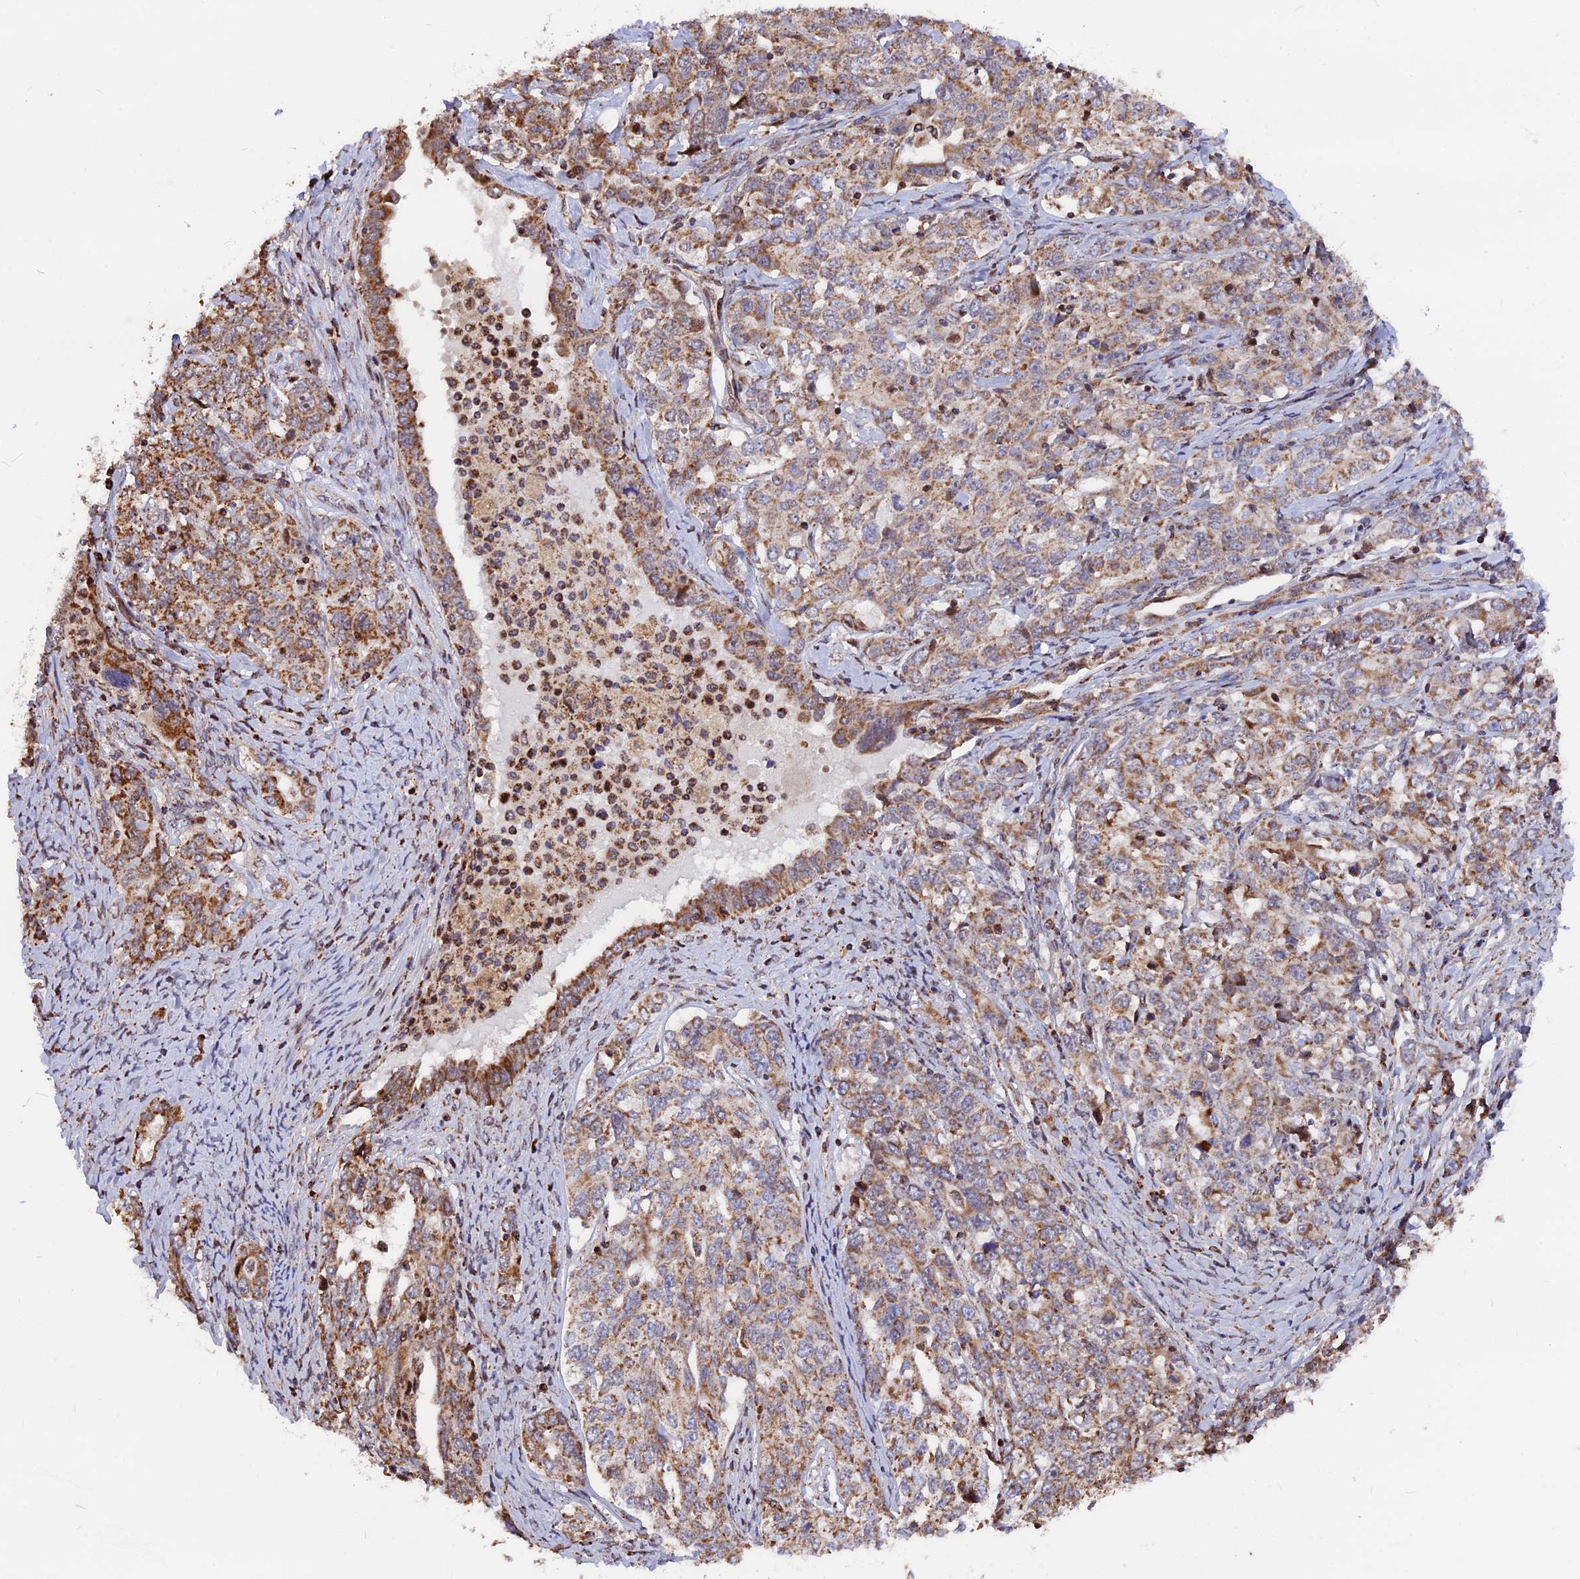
{"staining": {"intensity": "moderate", "quantity": ">75%", "location": "cytoplasmic/membranous"}, "tissue": "ovarian cancer", "cell_type": "Tumor cells", "image_type": "cancer", "snomed": [{"axis": "morphology", "description": "Carcinoma, endometroid"}, {"axis": "topography", "description": "Ovary"}], "caption": "Protein expression analysis of ovarian endometroid carcinoma exhibits moderate cytoplasmic/membranous staining in about >75% of tumor cells.", "gene": "FAM174C", "patient": {"sex": "female", "age": 62}}